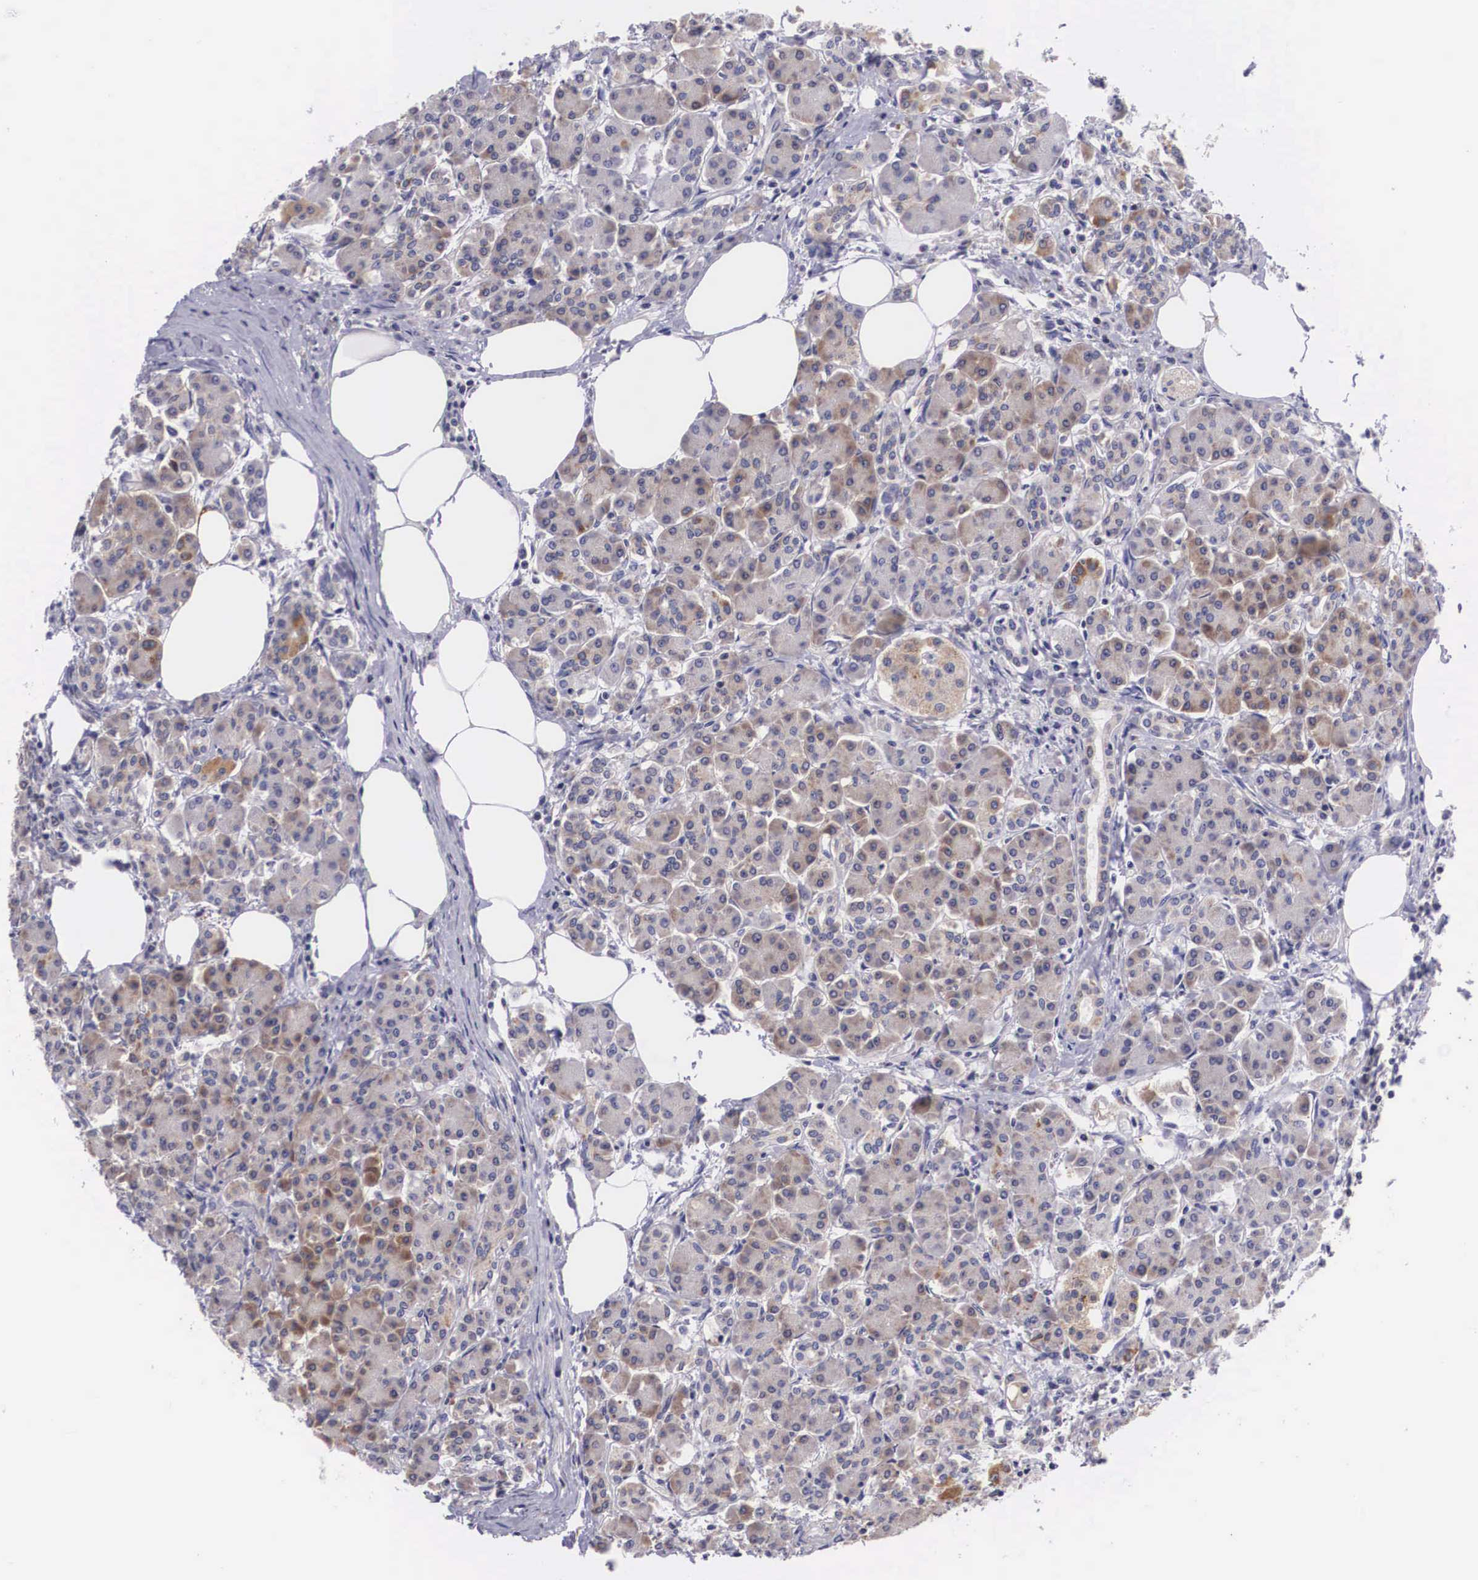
{"staining": {"intensity": "moderate", "quantity": ">75%", "location": "cytoplasmic/membranous"}, "tissue": "pancreas", "cell_type": "Exocrine glandular cells", "image_type": "normal", "snomed": [{"axis": "morphology", "description": "Normal tissue, NOS"}, {"axis": "topography", "description": "Pancreas"}], "caption": "The immunohistochemical stain shows moderate cytoplasmic/membranous staining in exocrine glandular cells of unremarkable pancreas. Using DAB (brown) and hematoxylin (blue) stains, captured at high magnification using brightfield microscopy.", "gene": "ARG2", "patient": {"sex": "female", "age": 73}}